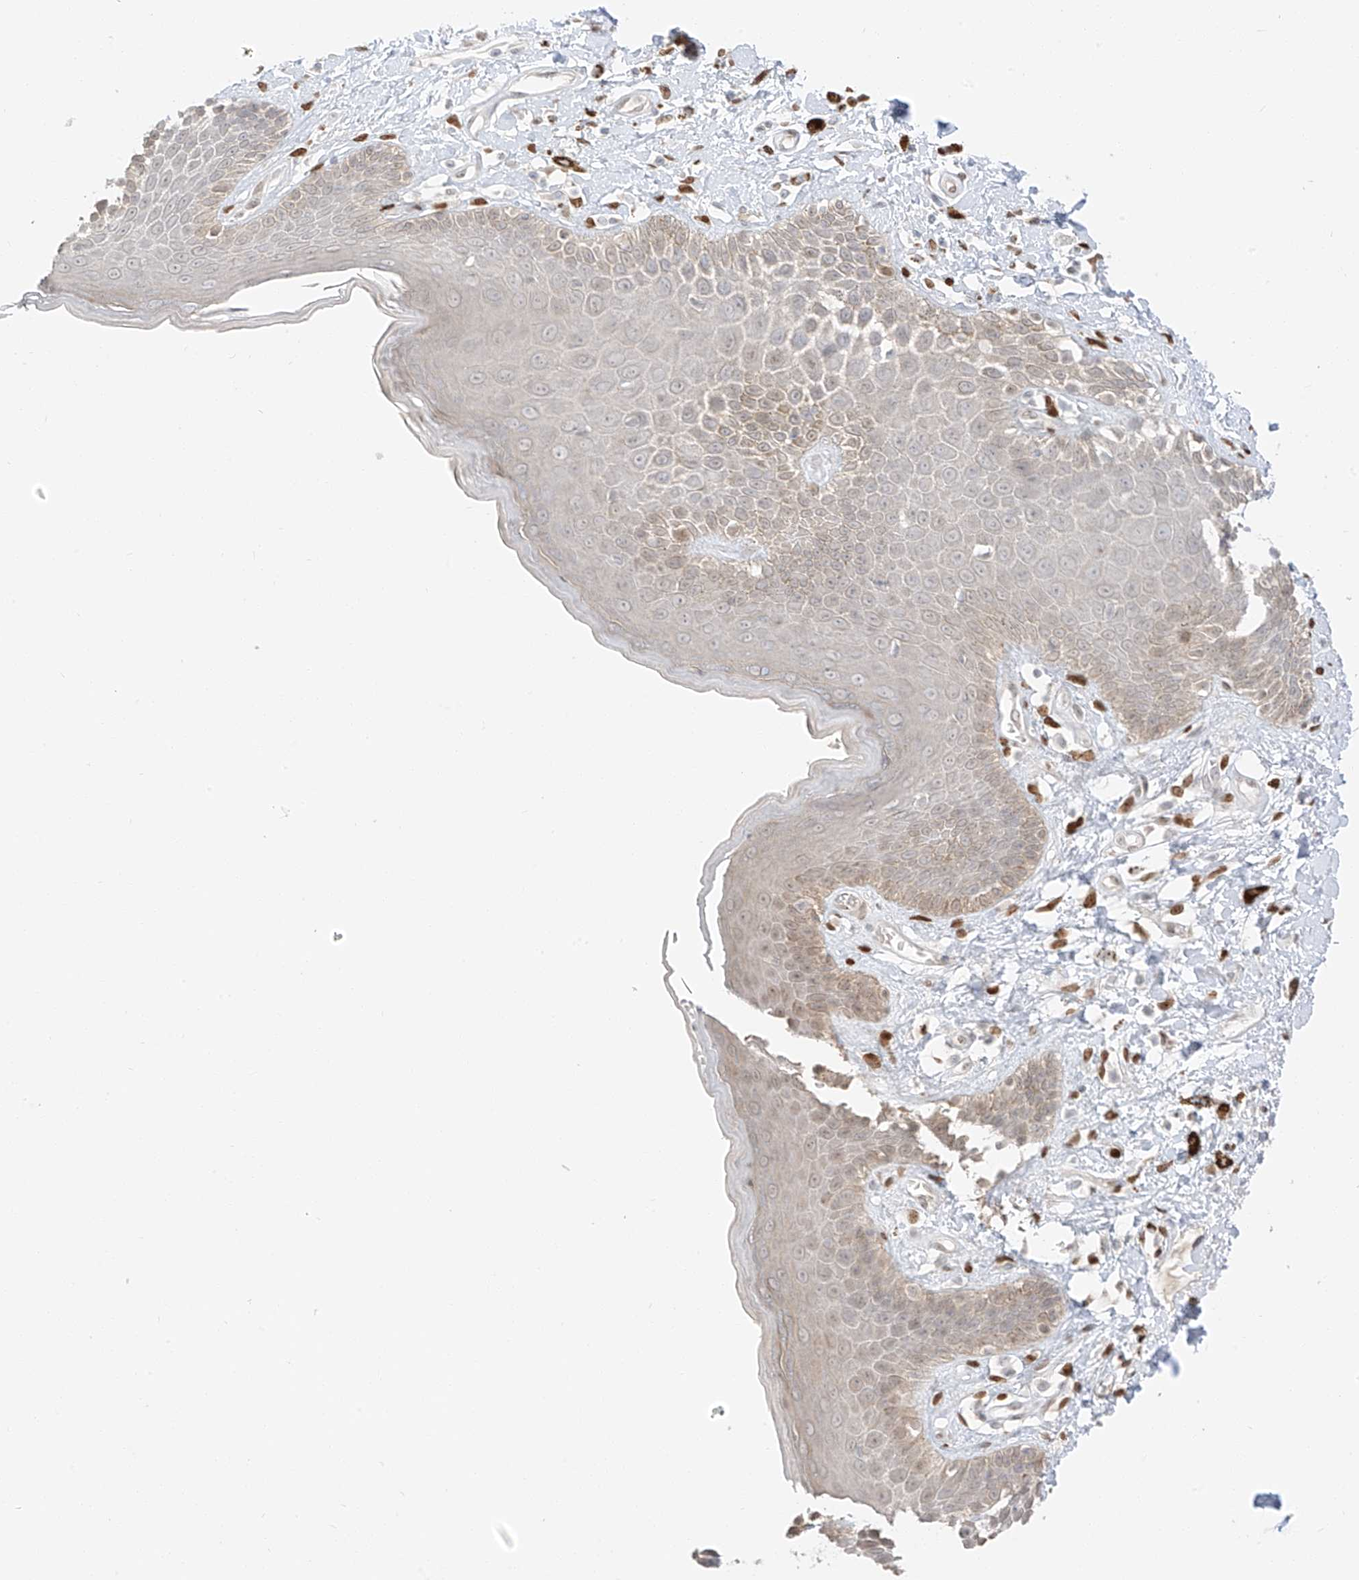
{"staining": {"intensity": "moderate", "quantity": "<25%", "location": "cytoplasmic/membranous"}, "tissue": "skin", "cell_type": "Epidermal cells", "image_type": "normal", "snomed": [{"axis": "morphology", "description": "Normal tissue, NOS"}, {"axis": "topography", "description": "Anal"}], "caption": "Approximately <25% of epidermal cells in benign human skin exhibit moderate cytoplasmic/membranous protein expression as visualized by brown immunohistochemical staining.", "gene": "ZNF774", "patient": {"sex": "female", "age": 78}}